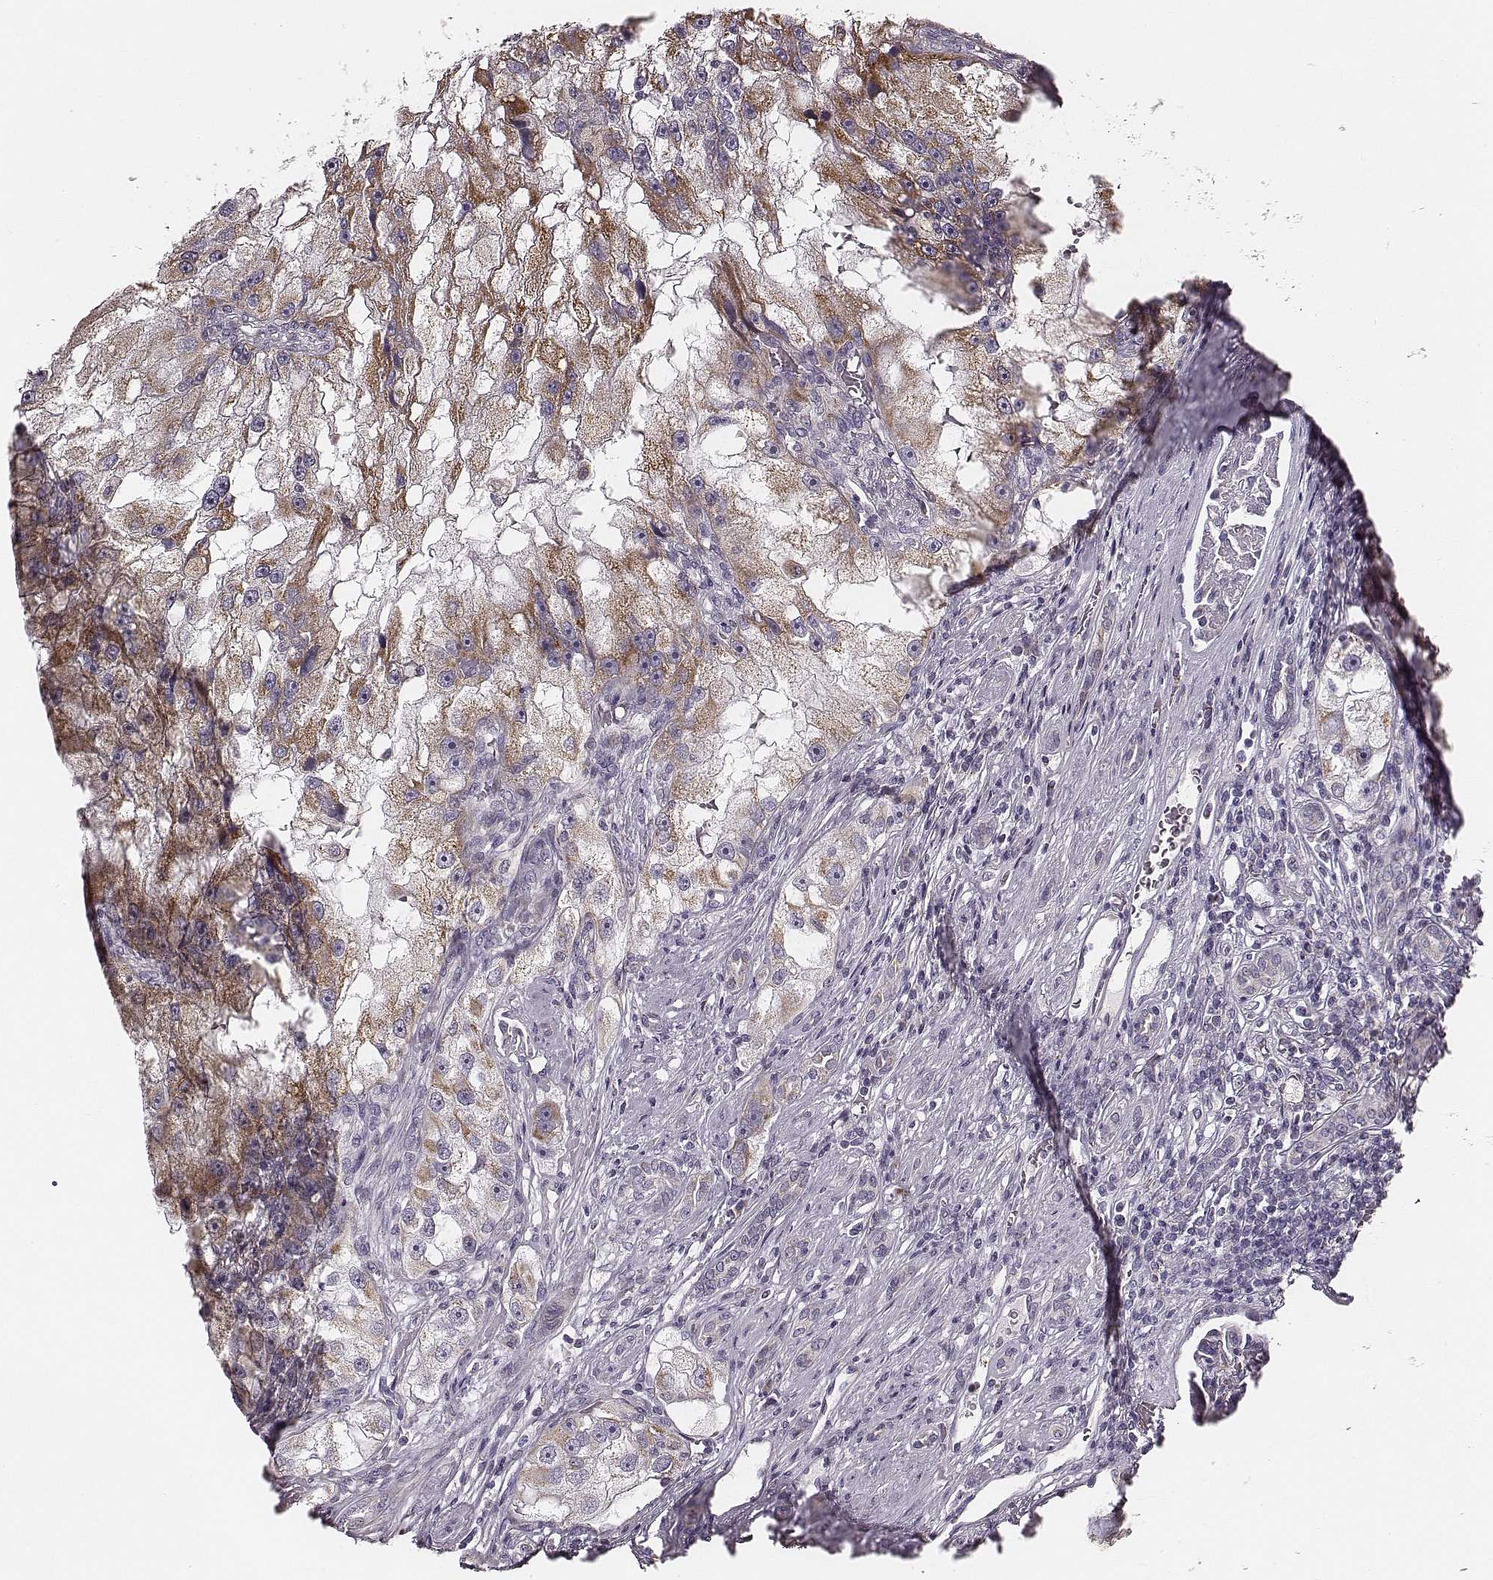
{"staining": {"intensity": "weak", "quantity": ">75%", "location": "cytoplasmic/membranous"}, "tissue": "renal cancer", "cell_type": "Tumor cells", "image_type": "cancer", "snomed": [{"axis": "morphology", "description": "Adenocarcinoma, NOS"}, {"axis": "topography", "description": "Kidney"}], "caption": "A micrograph of adenocarcinoma (renal) stained for a protein displays weak cytoplasmic/membranous brown staining in tumor cells. (IHC, brightfield microscopy, high magnification).", "gene": "UBL4B", "patient": {"sex": "male", "age": 63}}